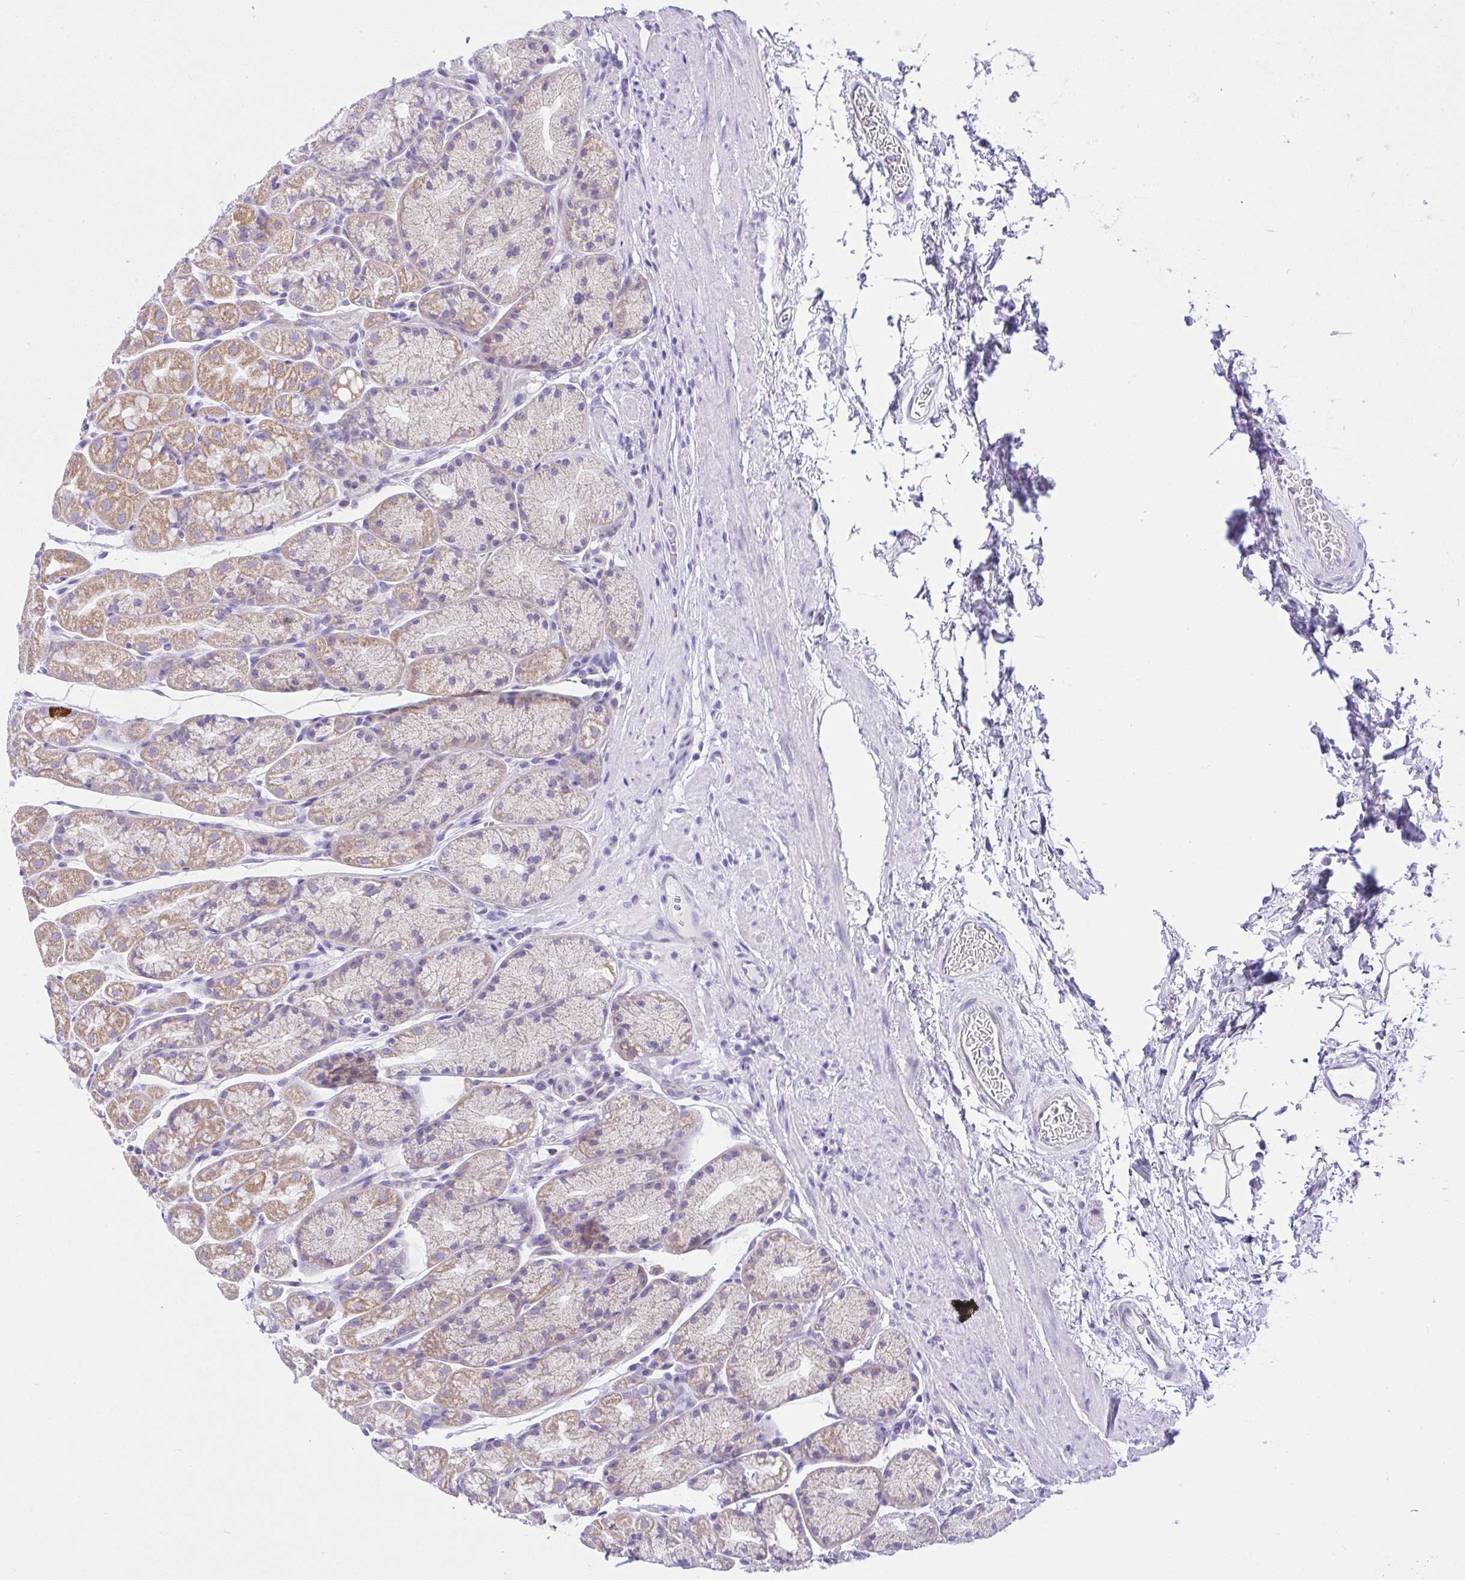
{"staining": {"intensity": "moderate", "quantity": "<25%", "location": "cytoplasmic/membranous"}, "tissue": "stomach", "cell_type": "Glandular cells", "image_type": "normal", "snomed": [{"axis": "morphology", "description": "Normal tissue, NOS"}, {"axis": "topography", "description": "Stomach, lower"}], "caption": "DAB (3,3'-diaminobenzidine) immunohistochemical staining of benign human stomach exhibits moderate cytoplasmic/membranous protein staining in about <25% of glandular cells.", "gene": "SLC13A1", "patient": {"sex": "male", "age": 67}}